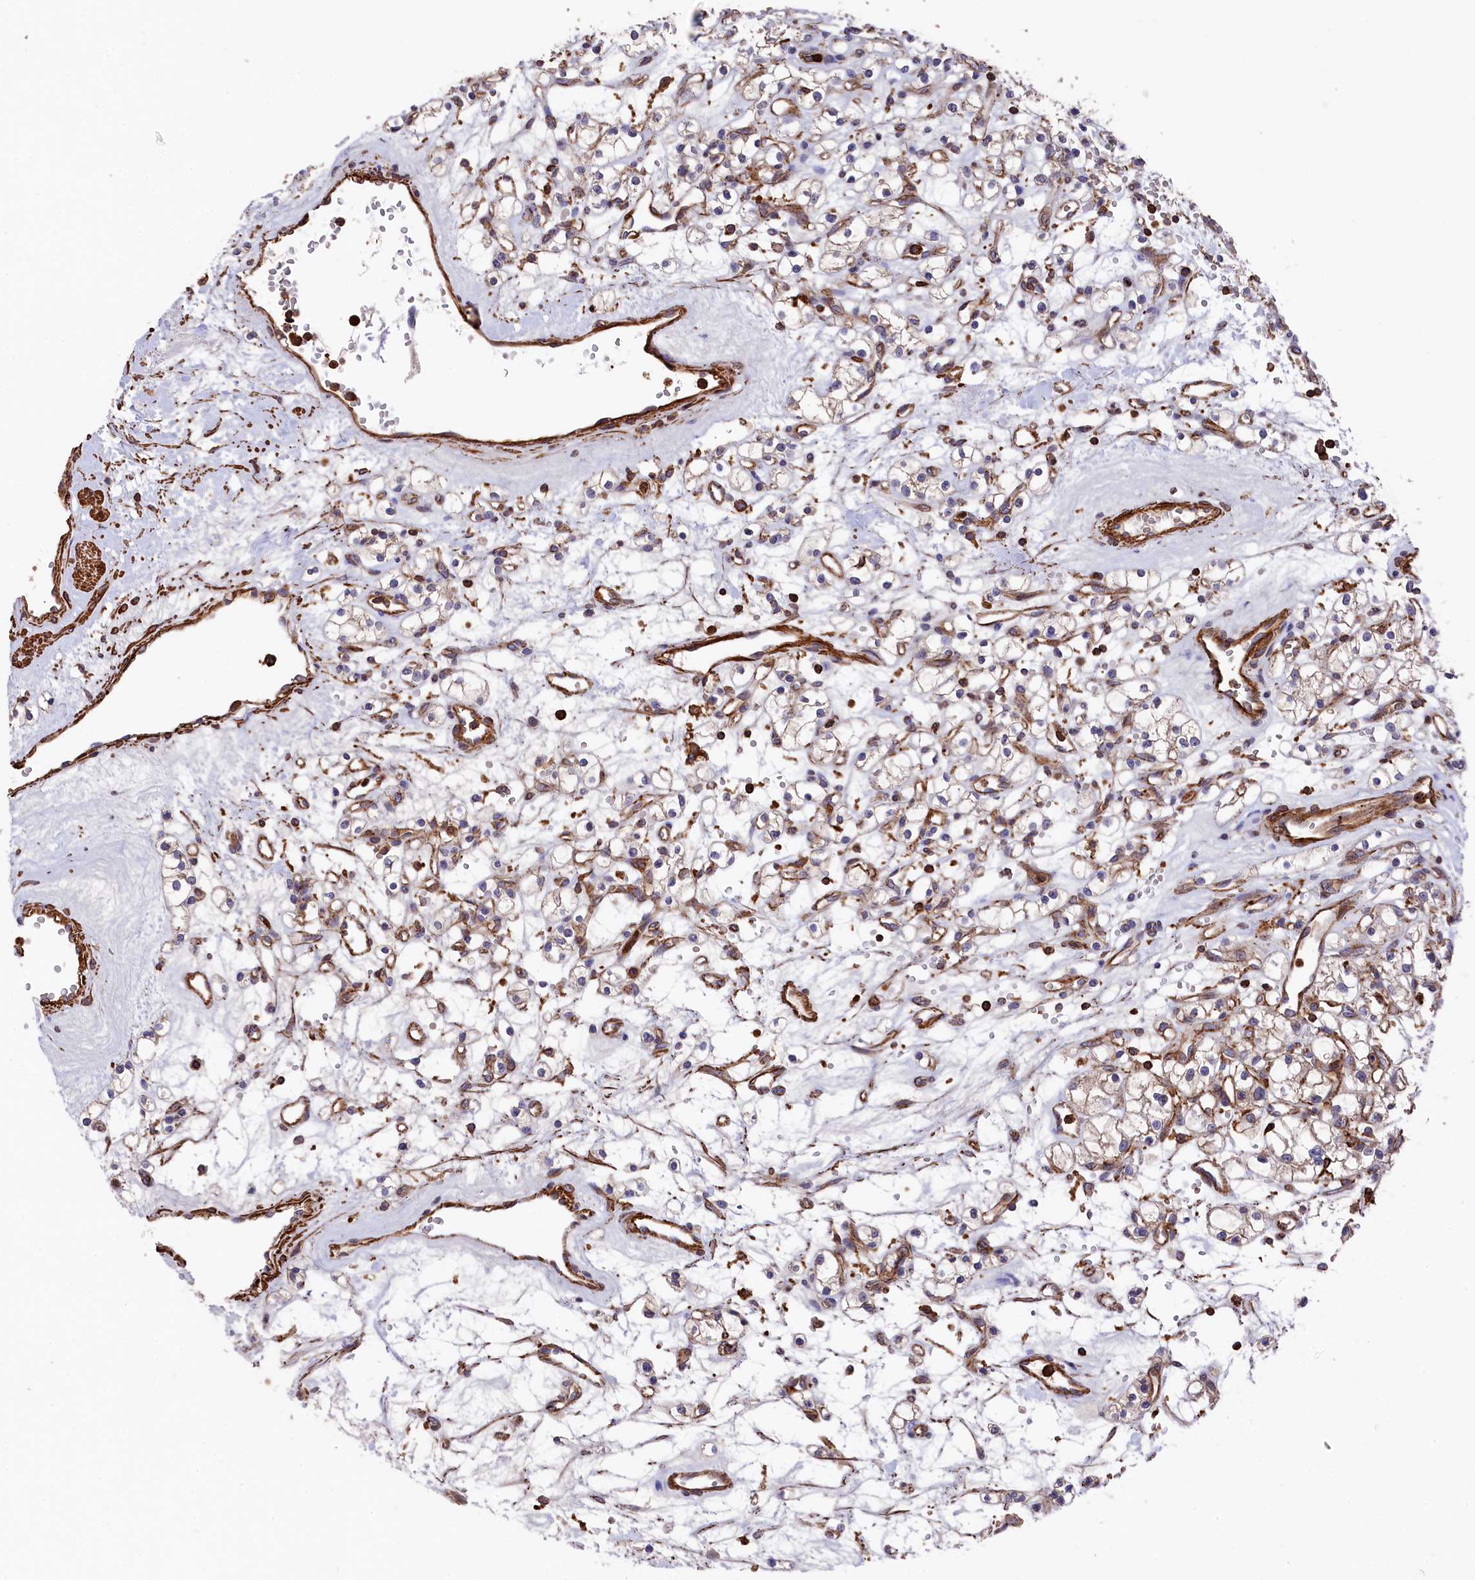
{"staining": {"intensity": "weak", "quantity": "<25%", "location": "cytoplasmic/membranous"}, "tissue": "renal cancer", "cell_type": "Tumor cells", "image_type": "cancer", "snomed": [{"axis": "morphology", "description": "Adenocarcinoma, NOS"}, {"axis": "topography", "description": "Kidney"}], "caption": "DAB immunohistochemical staining of human renal cancer shows no significant expression in tumor cells. (Immunohistochemistry (ihc), brightfield microscopy, high magnification).", "gene": "RAPSN", "patient": {"sex": "female", "age": 59}}